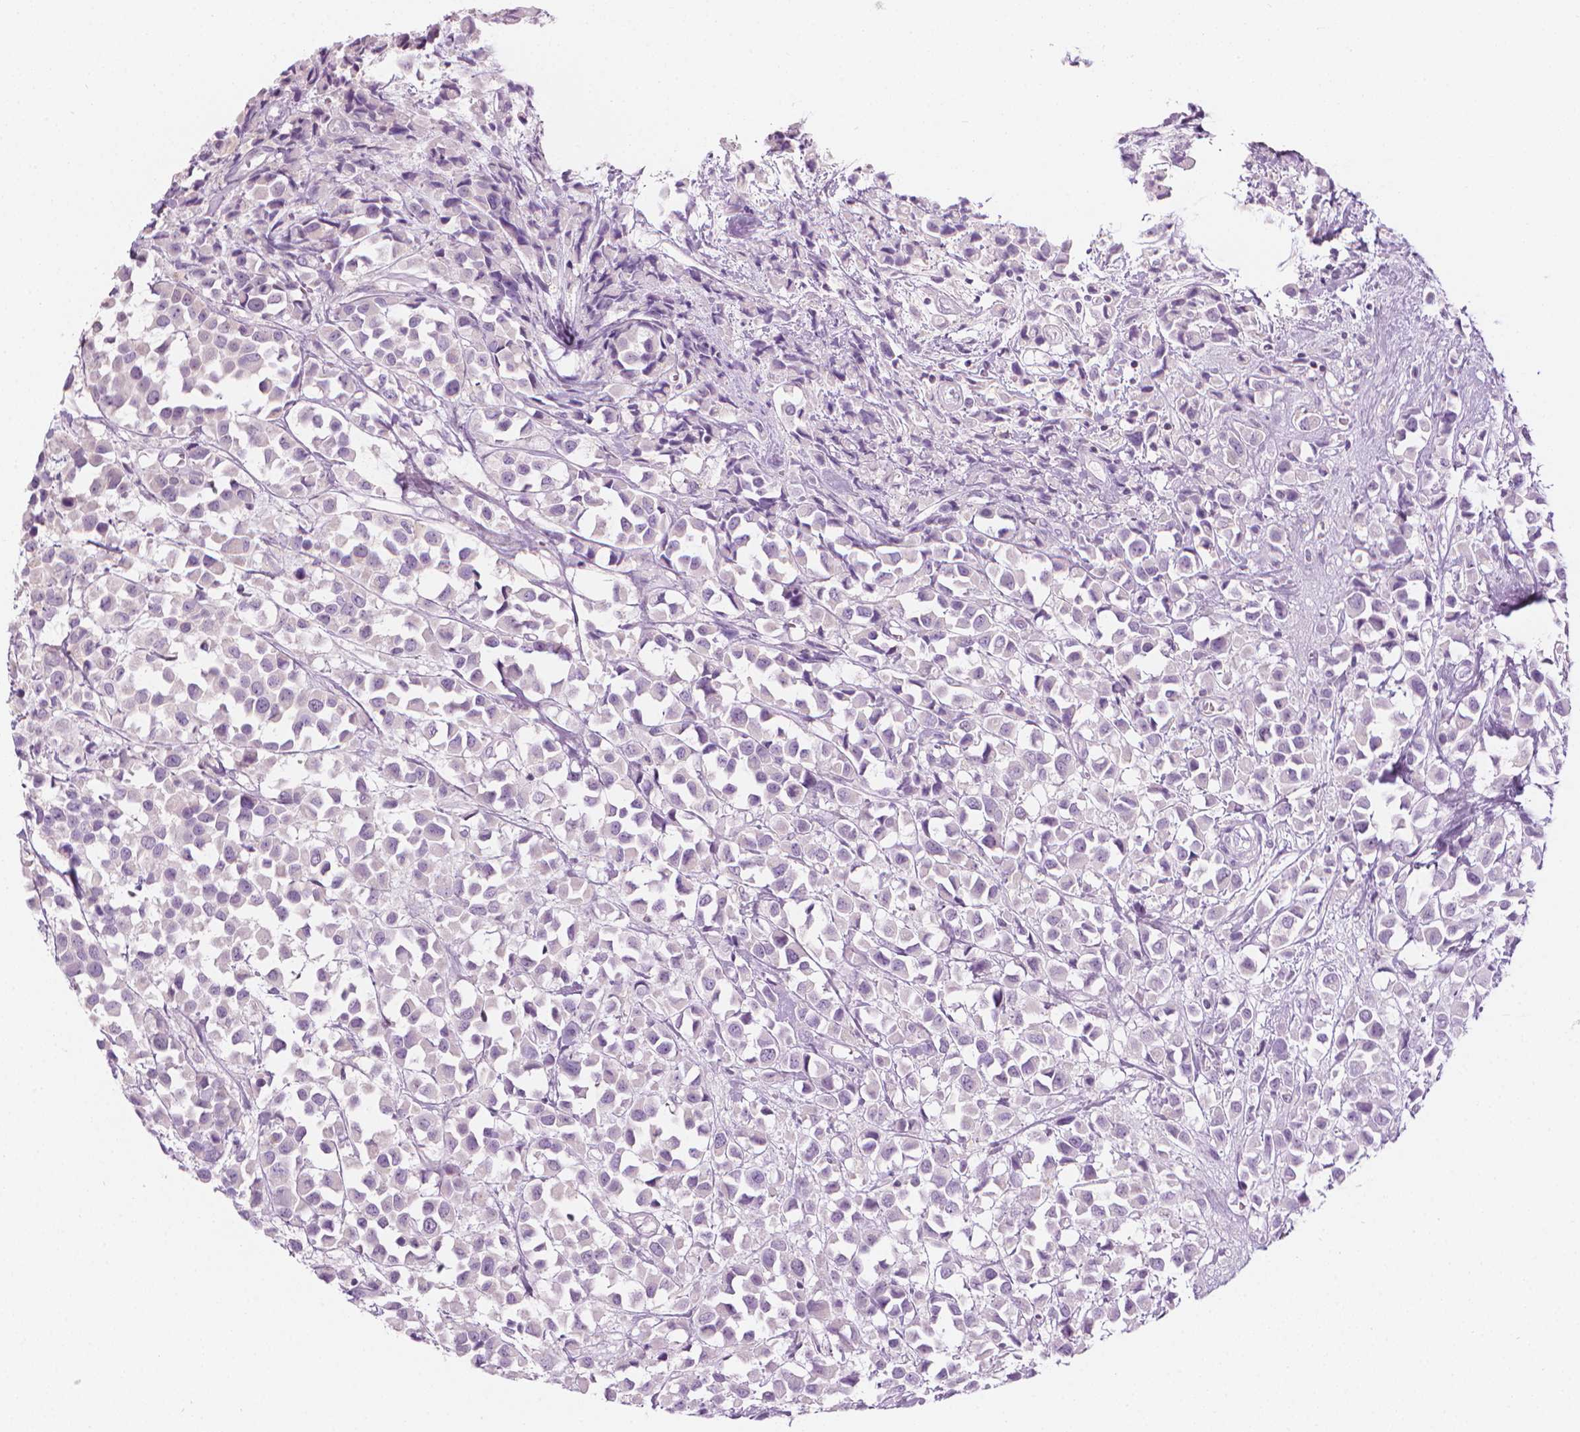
{"staining": {"intensity": "negative", "quantity": "none", "location": "none"}, "tissue": "breast cancer", "cell_type": "Tumor cells", "image_type": "cancer", "snomed": [{"axis": "morphology", "description": "Duct carcinoma"}, {"axis": "topography", "description": "Breast"}], "caption": "The micrograph reveals no staining of tumor cells in breast cancer (infiltrating ductal carcinoma).", "gene": "SHMT1", "patient": {"sex": "female", "age": 61}}